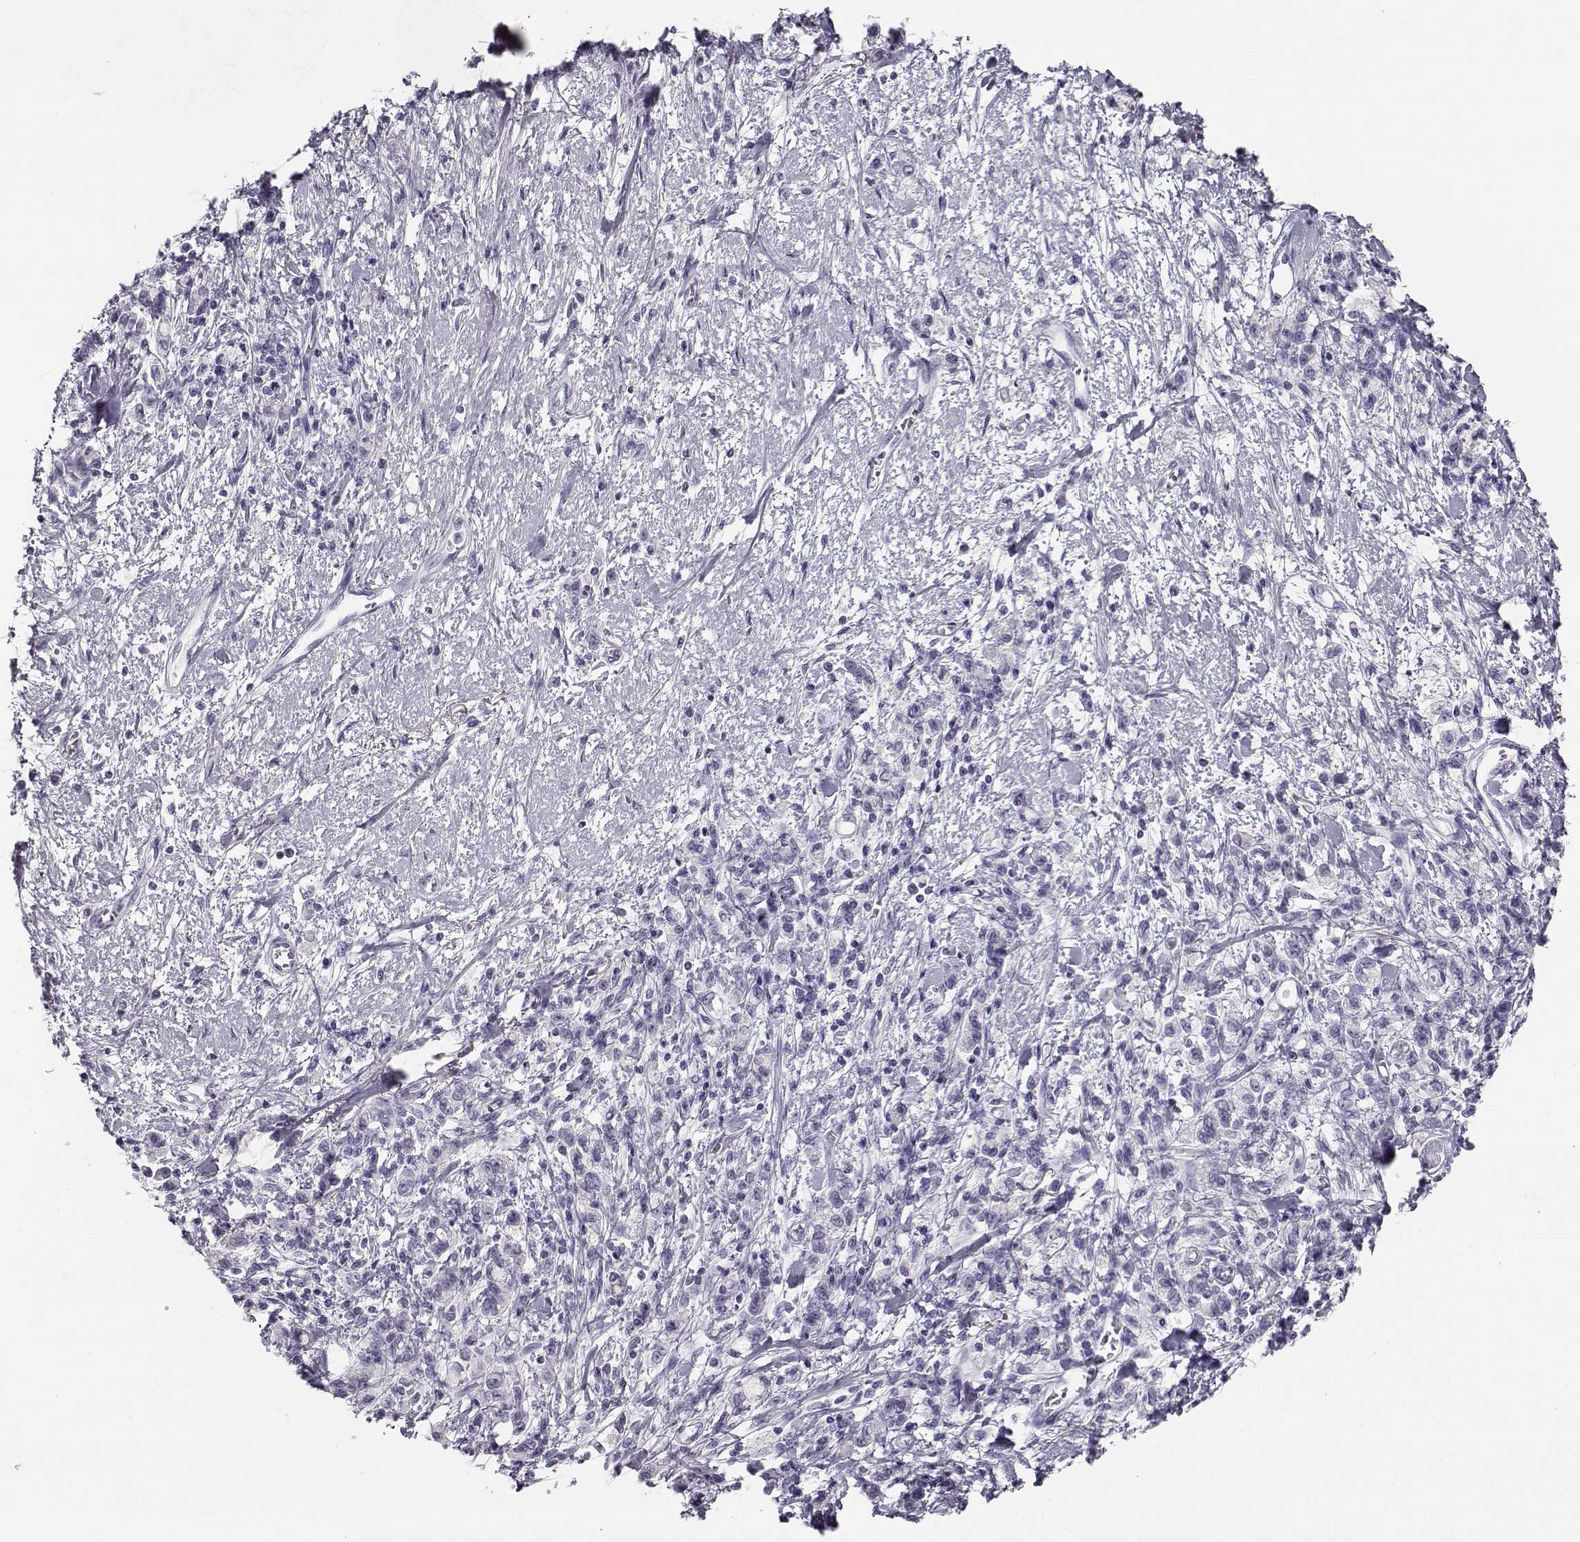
{"staining": {"intensity": "negative", "quantity": "none", "location": "none"}, "tissue": "stomach cancer", "cell_type": "Tumor cells", "image_type": "cancer", "snomed": [{"axis": "morphology", "description": "Adenocarcinoma, NOS"}, {"axis": "topography", "description": "Stomach"}], "caption": "Adenocarcinoma (stomach) stained for a protein using immunohistochemistry (IHC) shows no staining tumor cells.", "gene": "RHOXF2", "patient": {"sex": "male", "age": 77}}